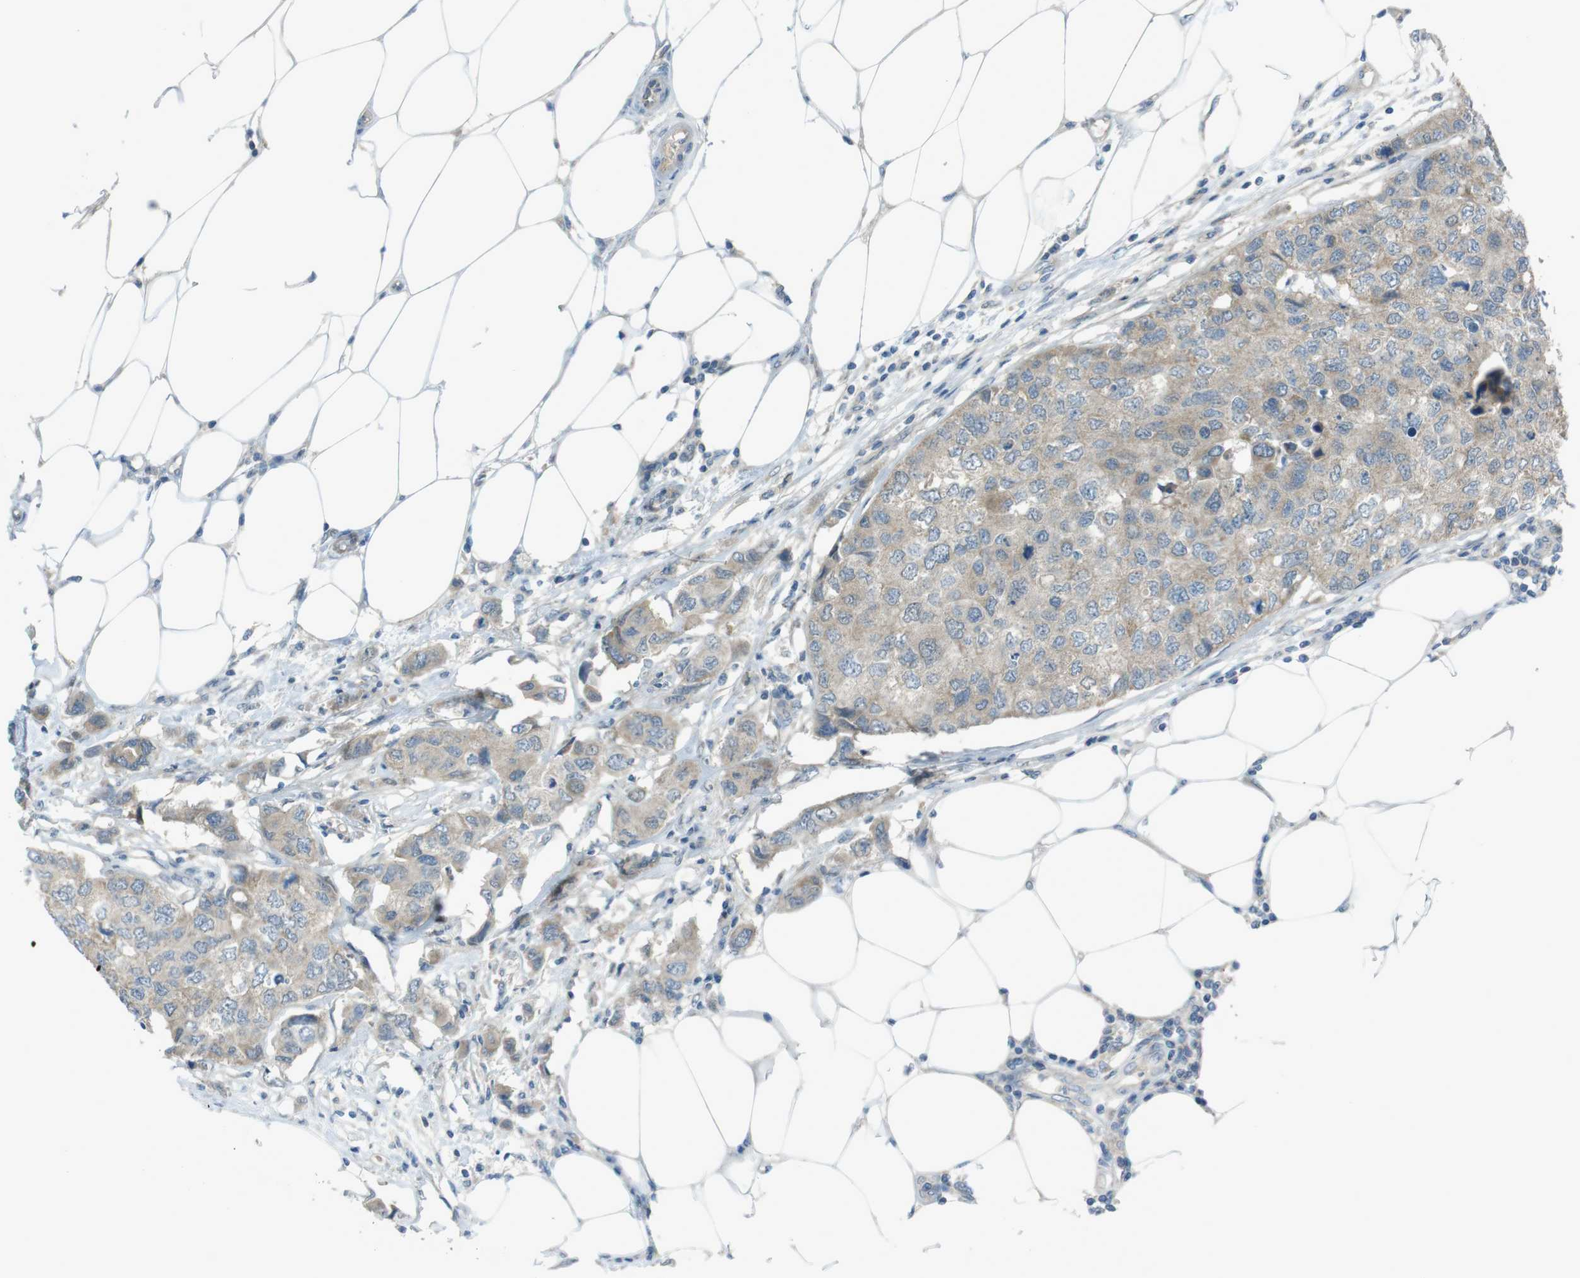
{"staining": {"intensity": "weak", "quantity": "<25%", "location": "cytoplasmic/membranous"}, "tissue": "breast cancer", "cell_type": "Tumor cells", "image_type": "cancer", "snomed": [{"axis": "morphology", "description": "Duct carcinoma"}, {"axis": "topography", "description": "Breast"}], "caption": "An image of breast cancer (intraductal carcinoma) stained for a protein exhibits no brown staining in tumor cells.", "gene": "ZDHHC20", "patient": {"sex": "female", "age": 50}}